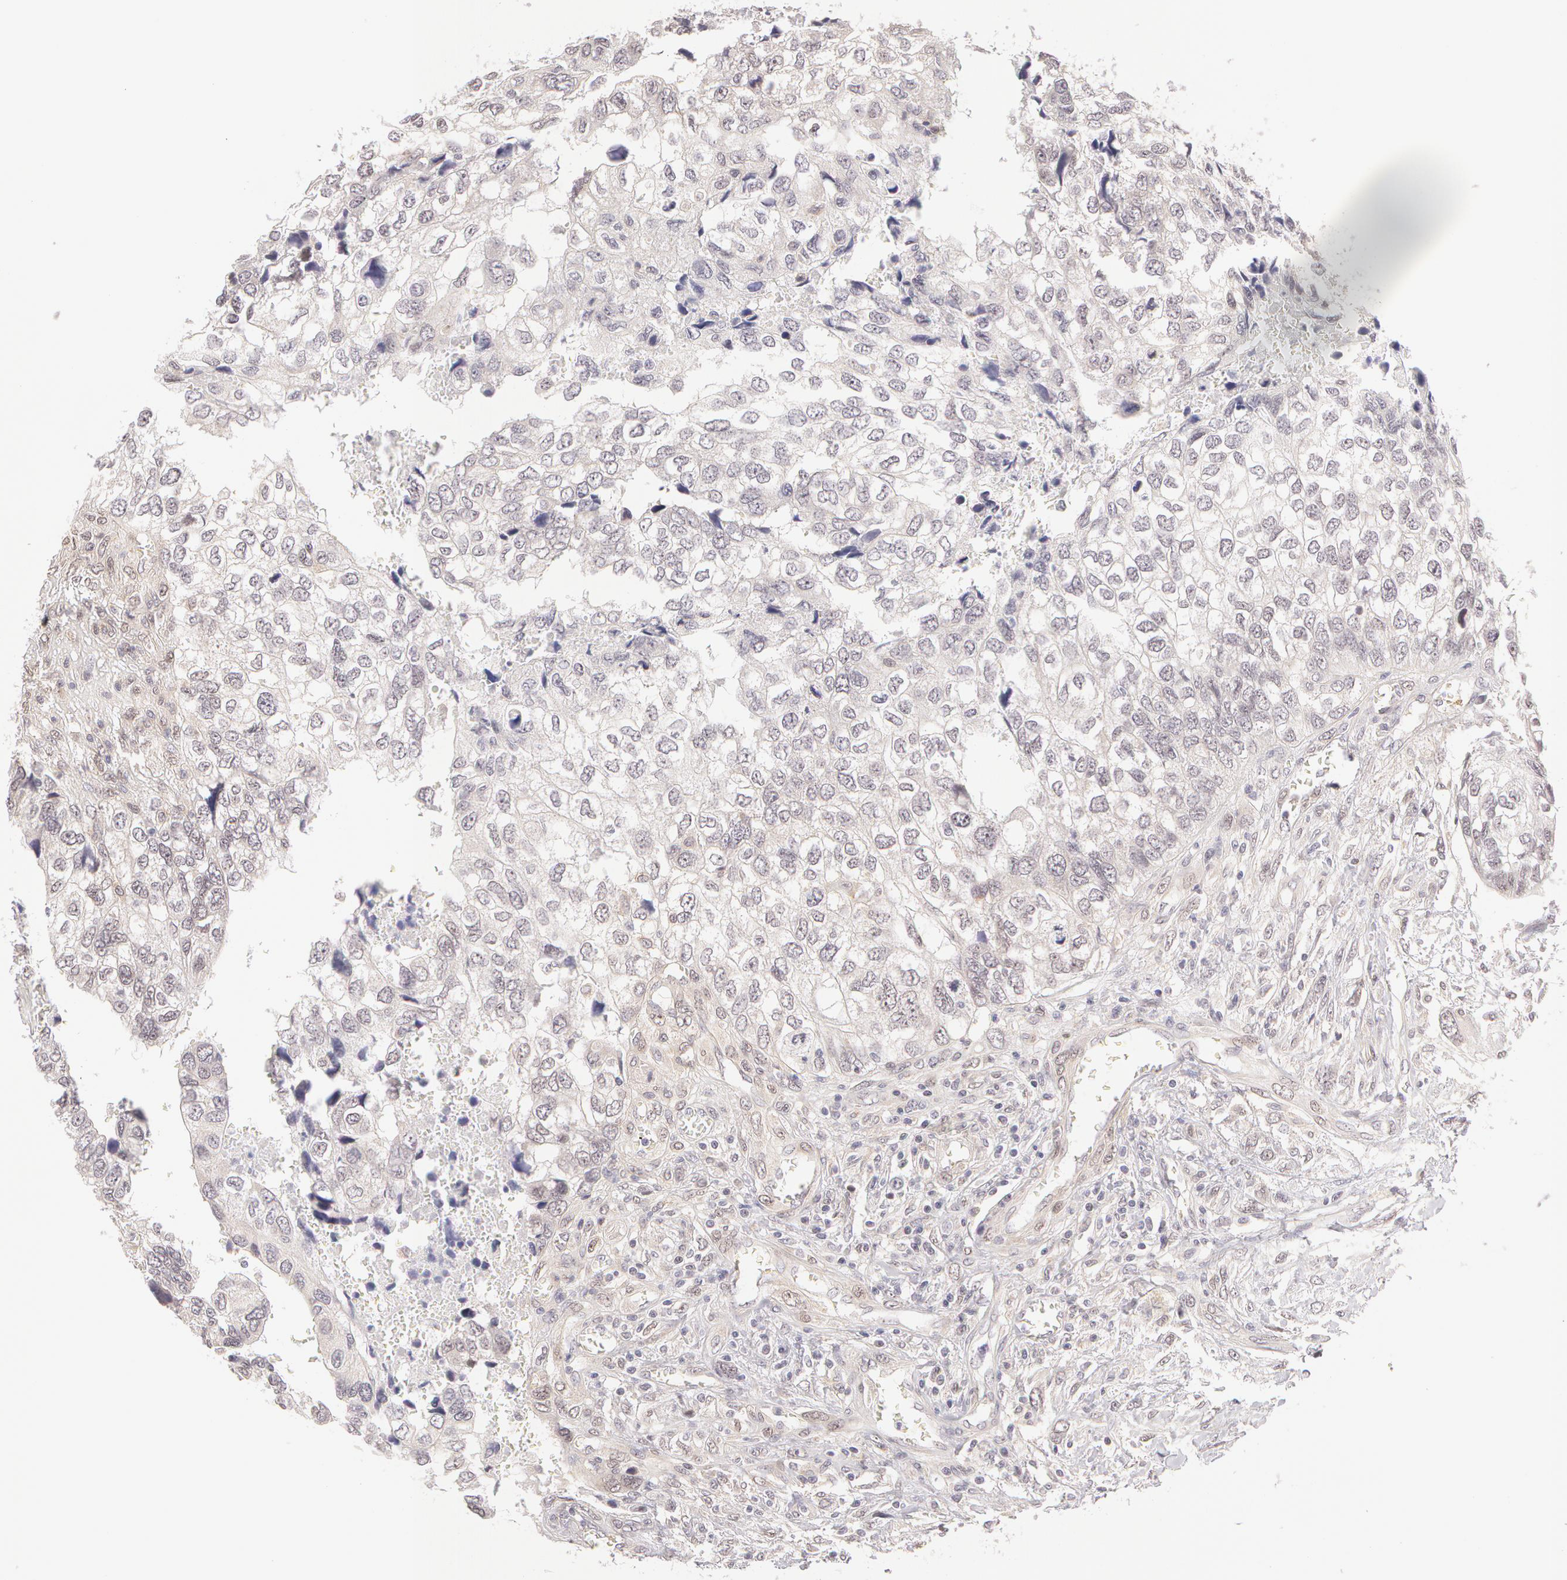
{"staining": {"intensity": "negative", "quantity": "none", "location": "none"}, "tissue": "breast cancer", "cell_type": "Tumor cells", "image_type": "cancer", "snomed": [{"axis": "morphology", "description": "Neoplasm, malignant, NOS"}, {"axis": "topography", "description": "Breast"}], "caption": "Photomicrograph shows no significant protein positivity in tumor cells of breast malignant neoplasm.", "gene": "ZNF597", "patient": {"sex": "female", "age": 50}}